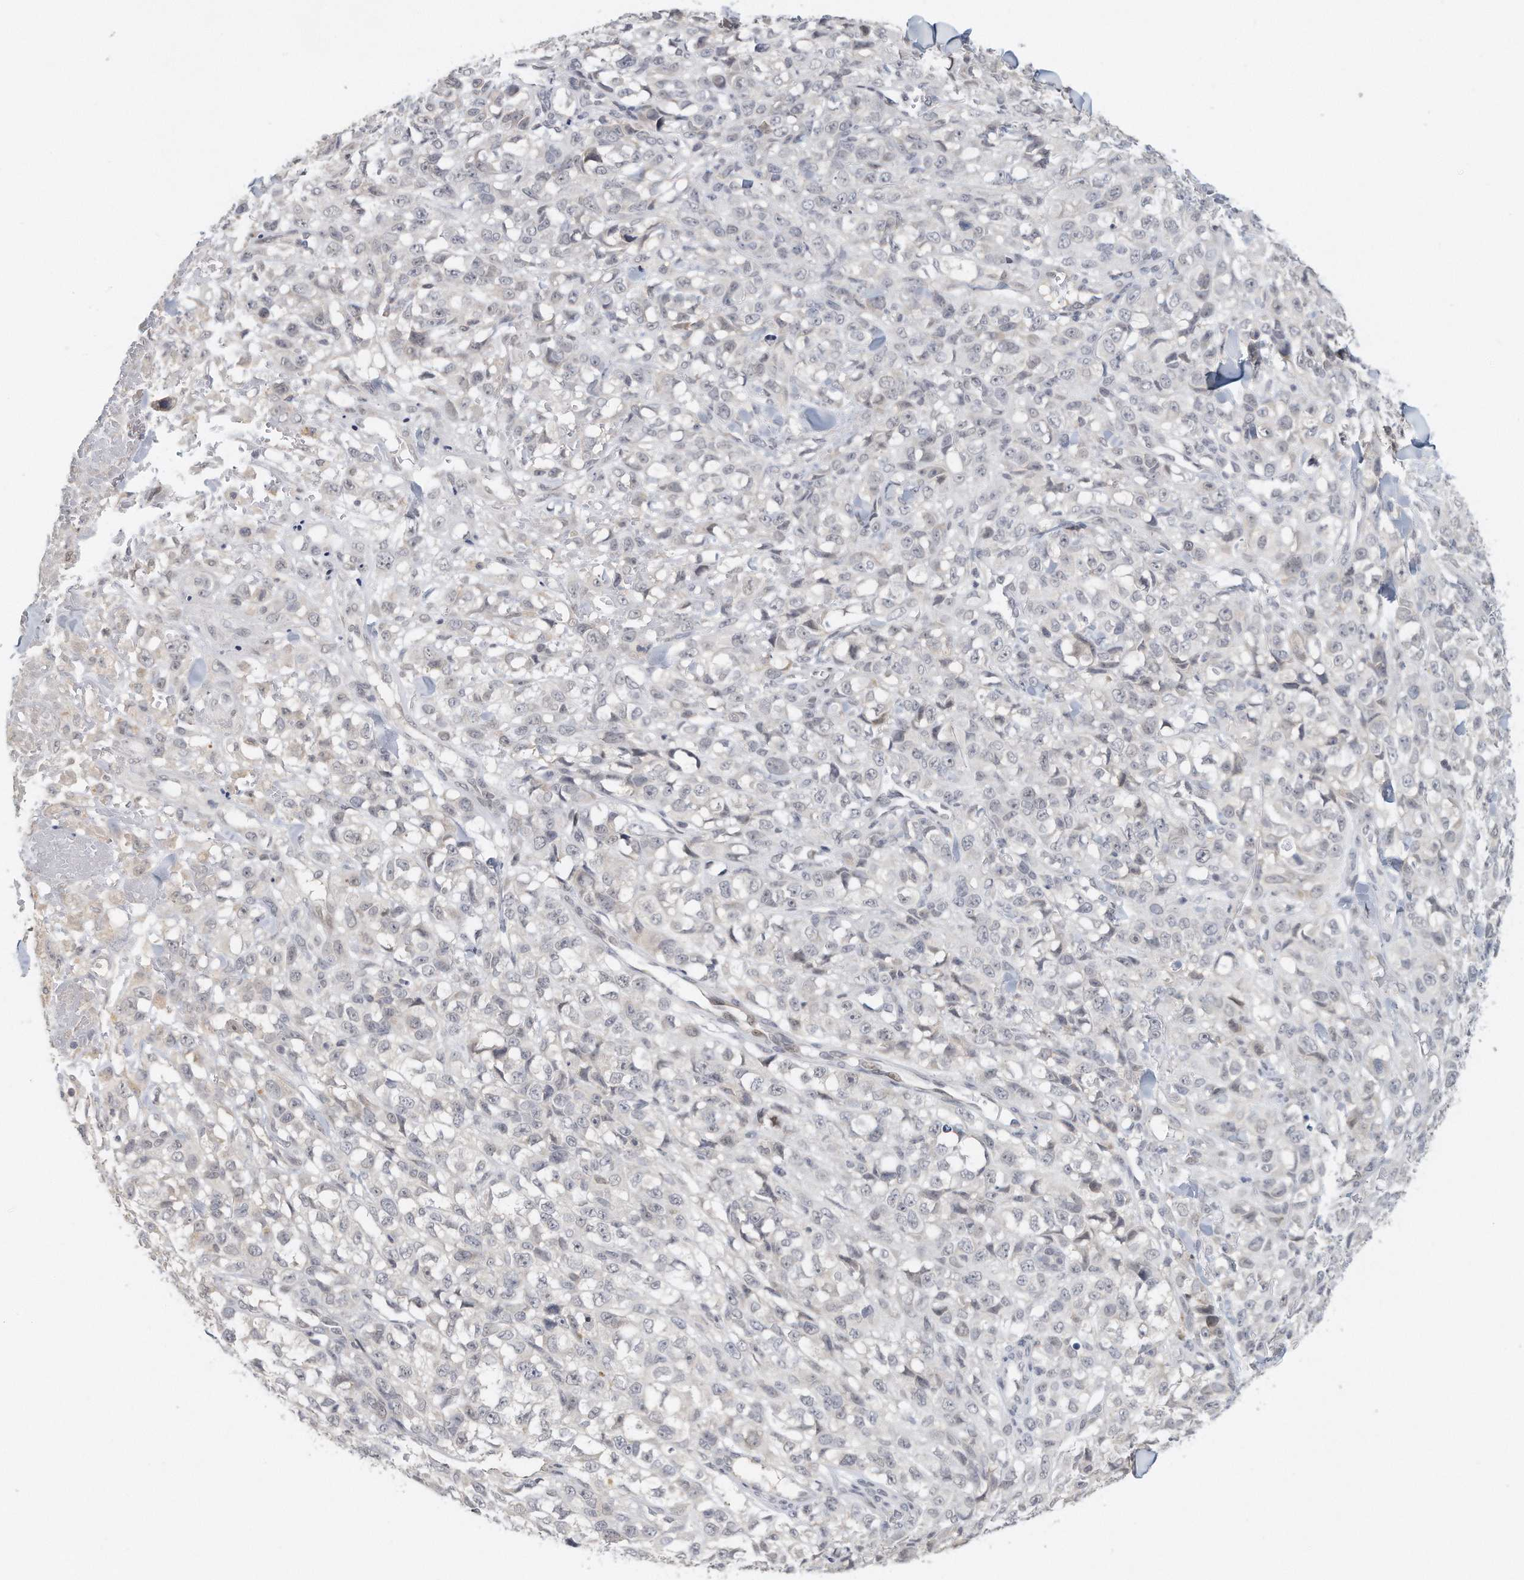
{"staining": {"intensity": "negative", "quantity": "none", "location": "none"}, "tissue": "melanoma", "cell_type": "Tumor cells", "image_type": "cancer", "snomed": [{"axis": "morphology", "description": "Malignant melanoma, Metastatic site"}, {"axis": "topography", "description": "Skin"}], "caption": "DAB immunohistochemical staining of human melanoma exhibits no significant positivity in tumor cells.", "gene": "DDX43", "patient": {"sex": "female", "age": 72}}